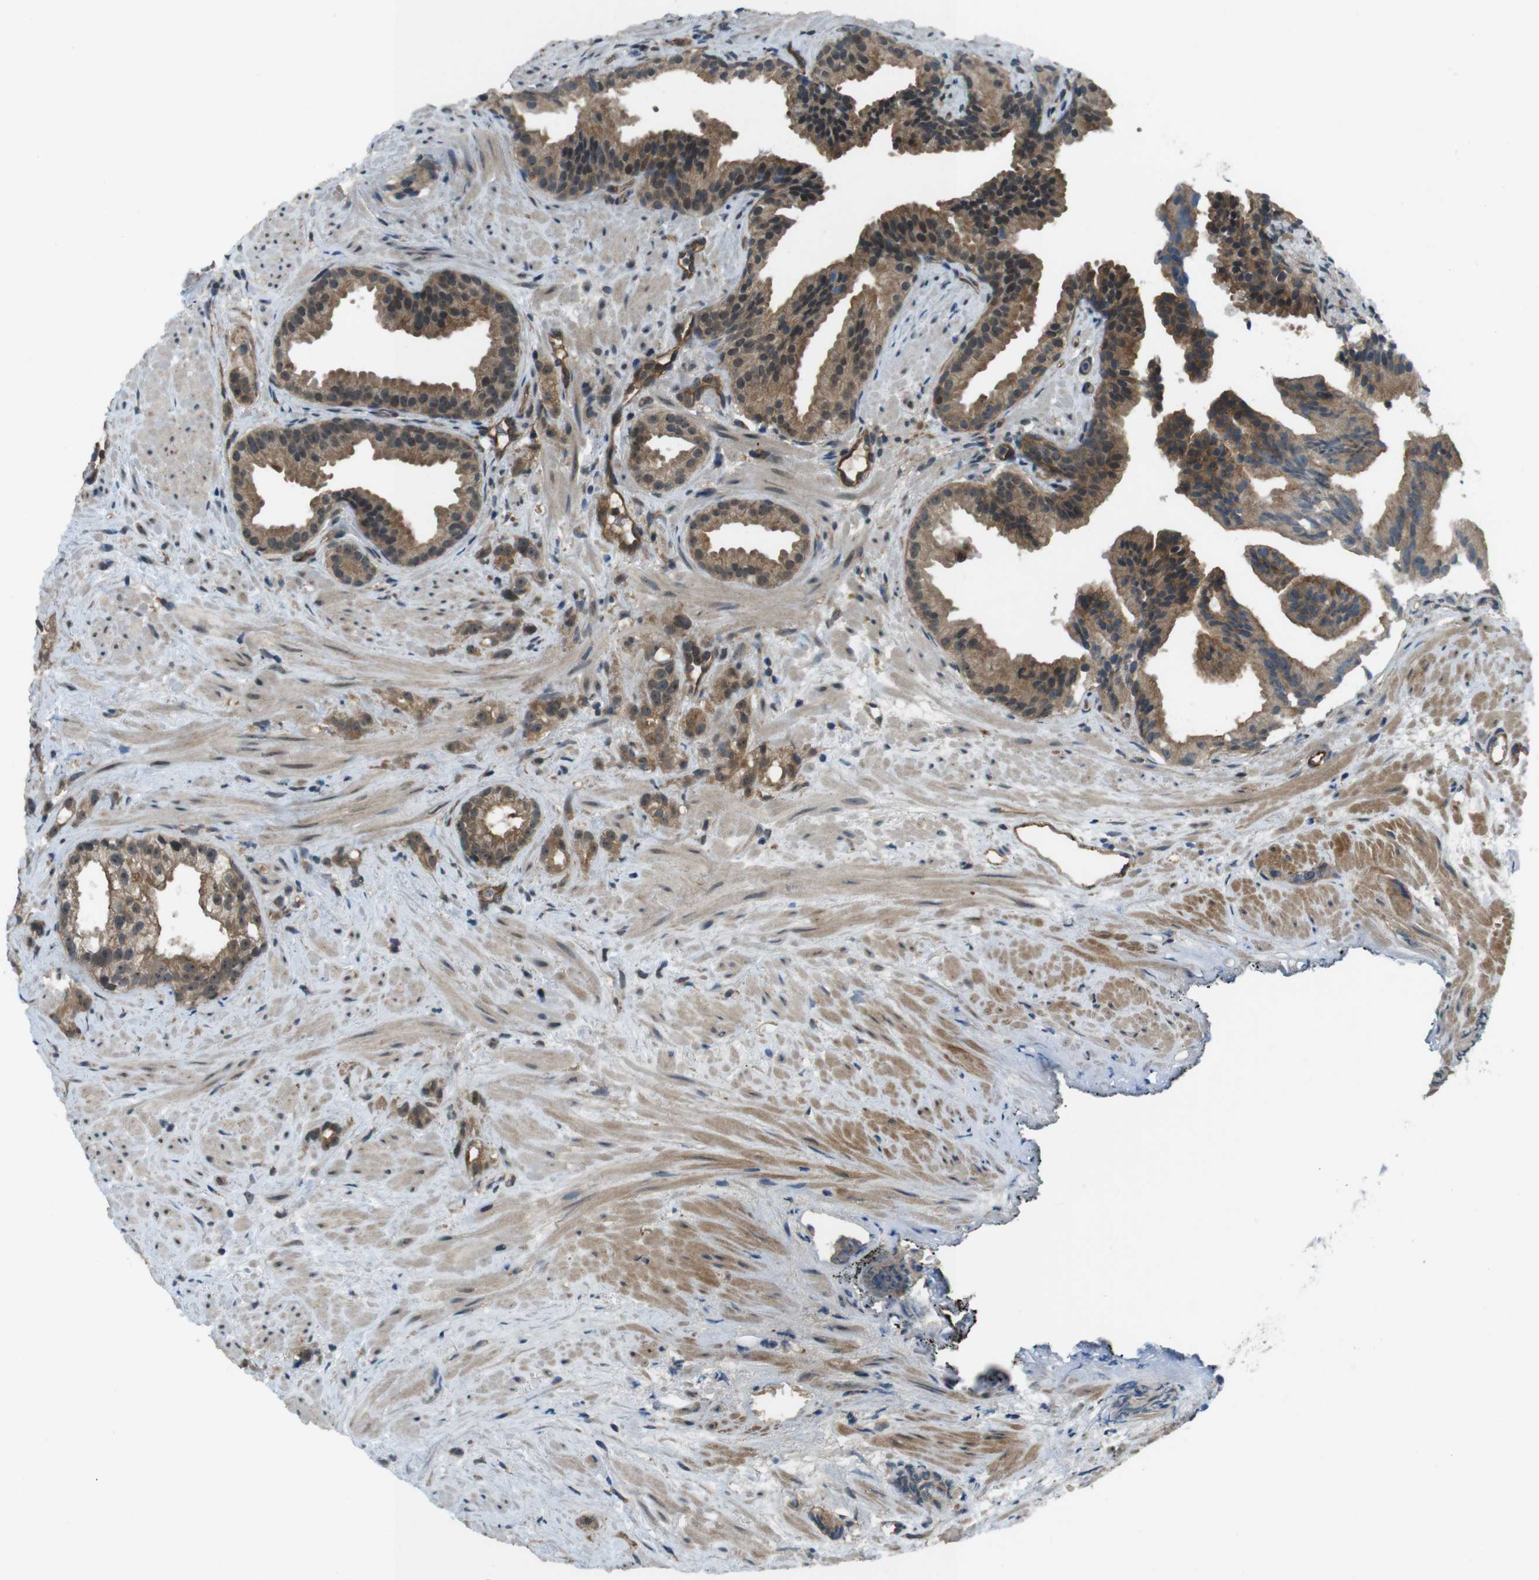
{"staining": {"intensity": "moderate", "quantity": ">75%", "location": "cytoplasmic/membranous,nuclear"}, "tissue": "prostate cancer", "cell_type": "Tumor cells", "image_type": "cancer", "snomed": [{"axis": "morphology", "description": "Adenocarcinoma, Low grade"}, {"axis": "topography", "description": "Prostate"}], "caption": "Protein expression by immunohistochemistry (IHC) demonstrates moderate cytoplasmic/membranous and nuclear expression in approximately >75% of tumor cells in low-grade adenocarcinoma (prostate).", "gene": "TIAM2", "patient": {"sex": "male", "age": 89}}